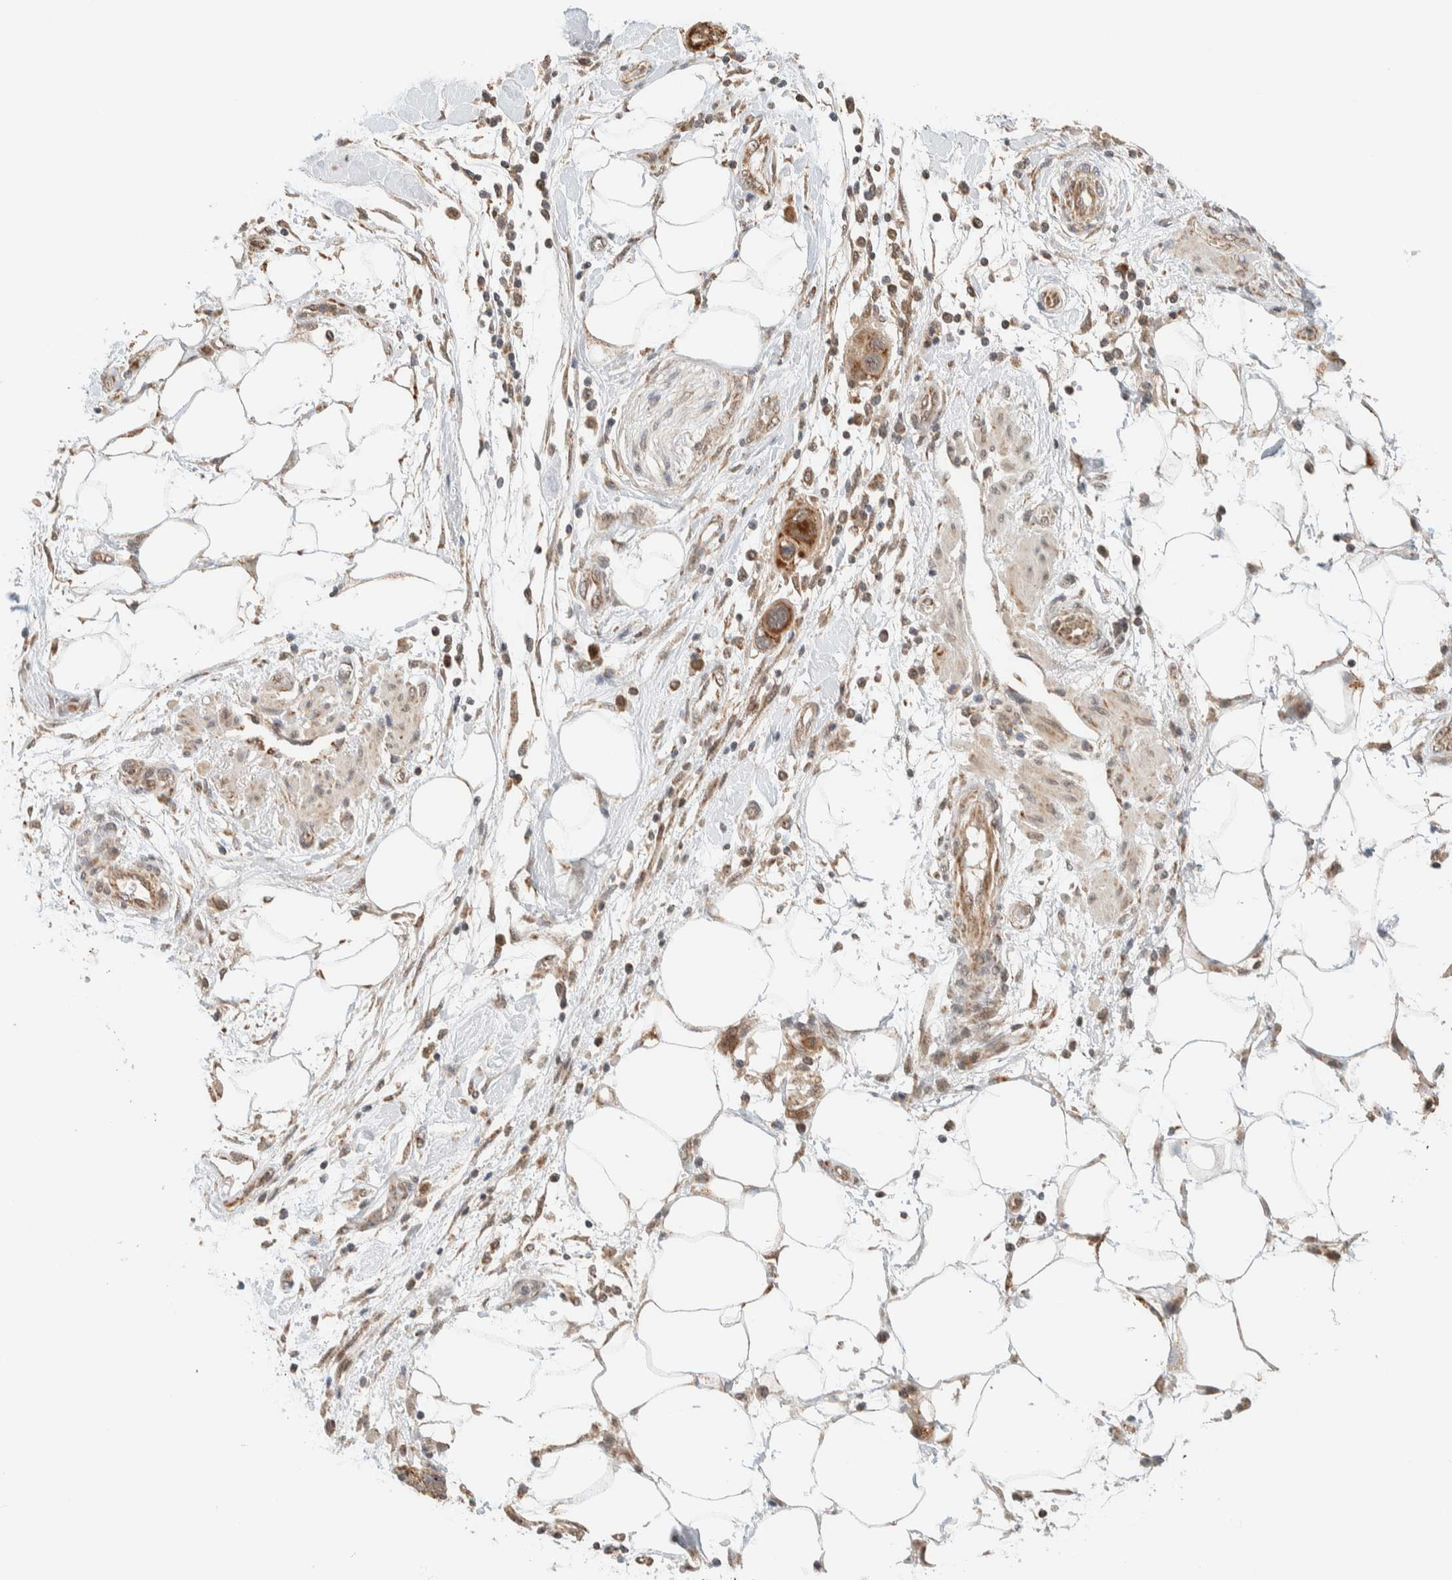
{"staining": {"intensity": "moderate", "quantity": ">75%", "location": "cytoplasmic/membranous"}, "tissue": "pancreatic cancer", "cell_type": "Tumor cells", "image_type": "cancer", "snomed": [{"axis": "morphology", "description": "Normal tissue, NOS"}, {"axis": "morphology", "description": "Adenocarcinoma, NOS"}, {"axis": "topography", "description": "Pancreas"}], "caption": "IHC of adenocarcinoma (pancreatic) displays medium levels of moderate cytoplasmic/membranous positivity in about >75% of tumor cells.", "gene": "MRPL41", "patient": {"sex": "female", "age": 71}}